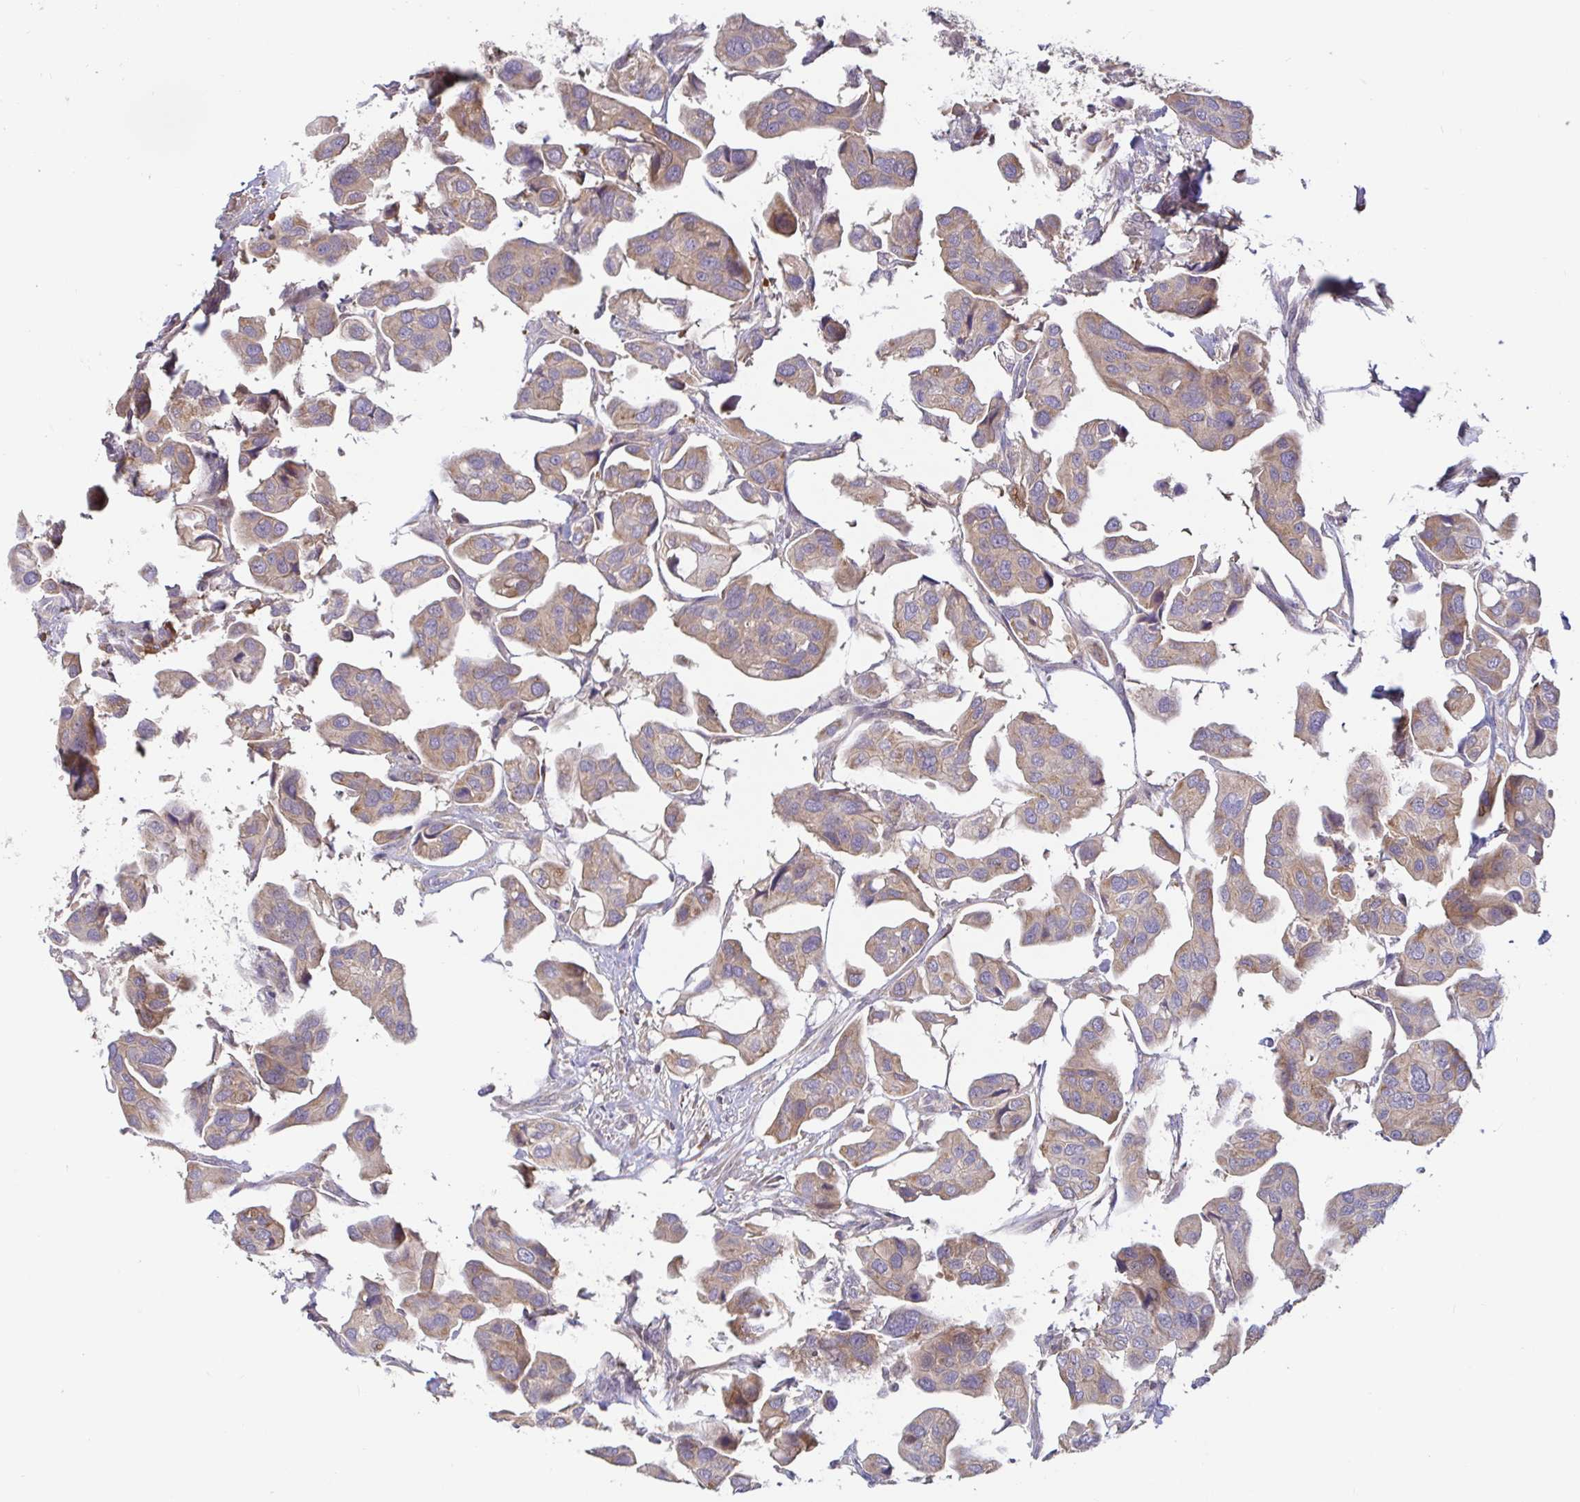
{"staining": {"intensity": "weak", "quantity": "25%-75%", "location": "cytoplasmic/membranous"}, "tissue": "renal cancer", "cell_type": "Tumor cells", "image_type": "cancer", "snomed": [{"axis": "morphology", "description": "Adenocarcinoma, NOS"}, {"axis": "topography", "description": "Urinary bladder"}], "caption": "Immunohistochemical staining of adenocarcinoma (renal) shows low levels of weak cytoplasmic/membranous staining in approximately 25%-75% of tumor cells.", "gene": "LARP1", "patient": {"sex": "male", "age": 61}}